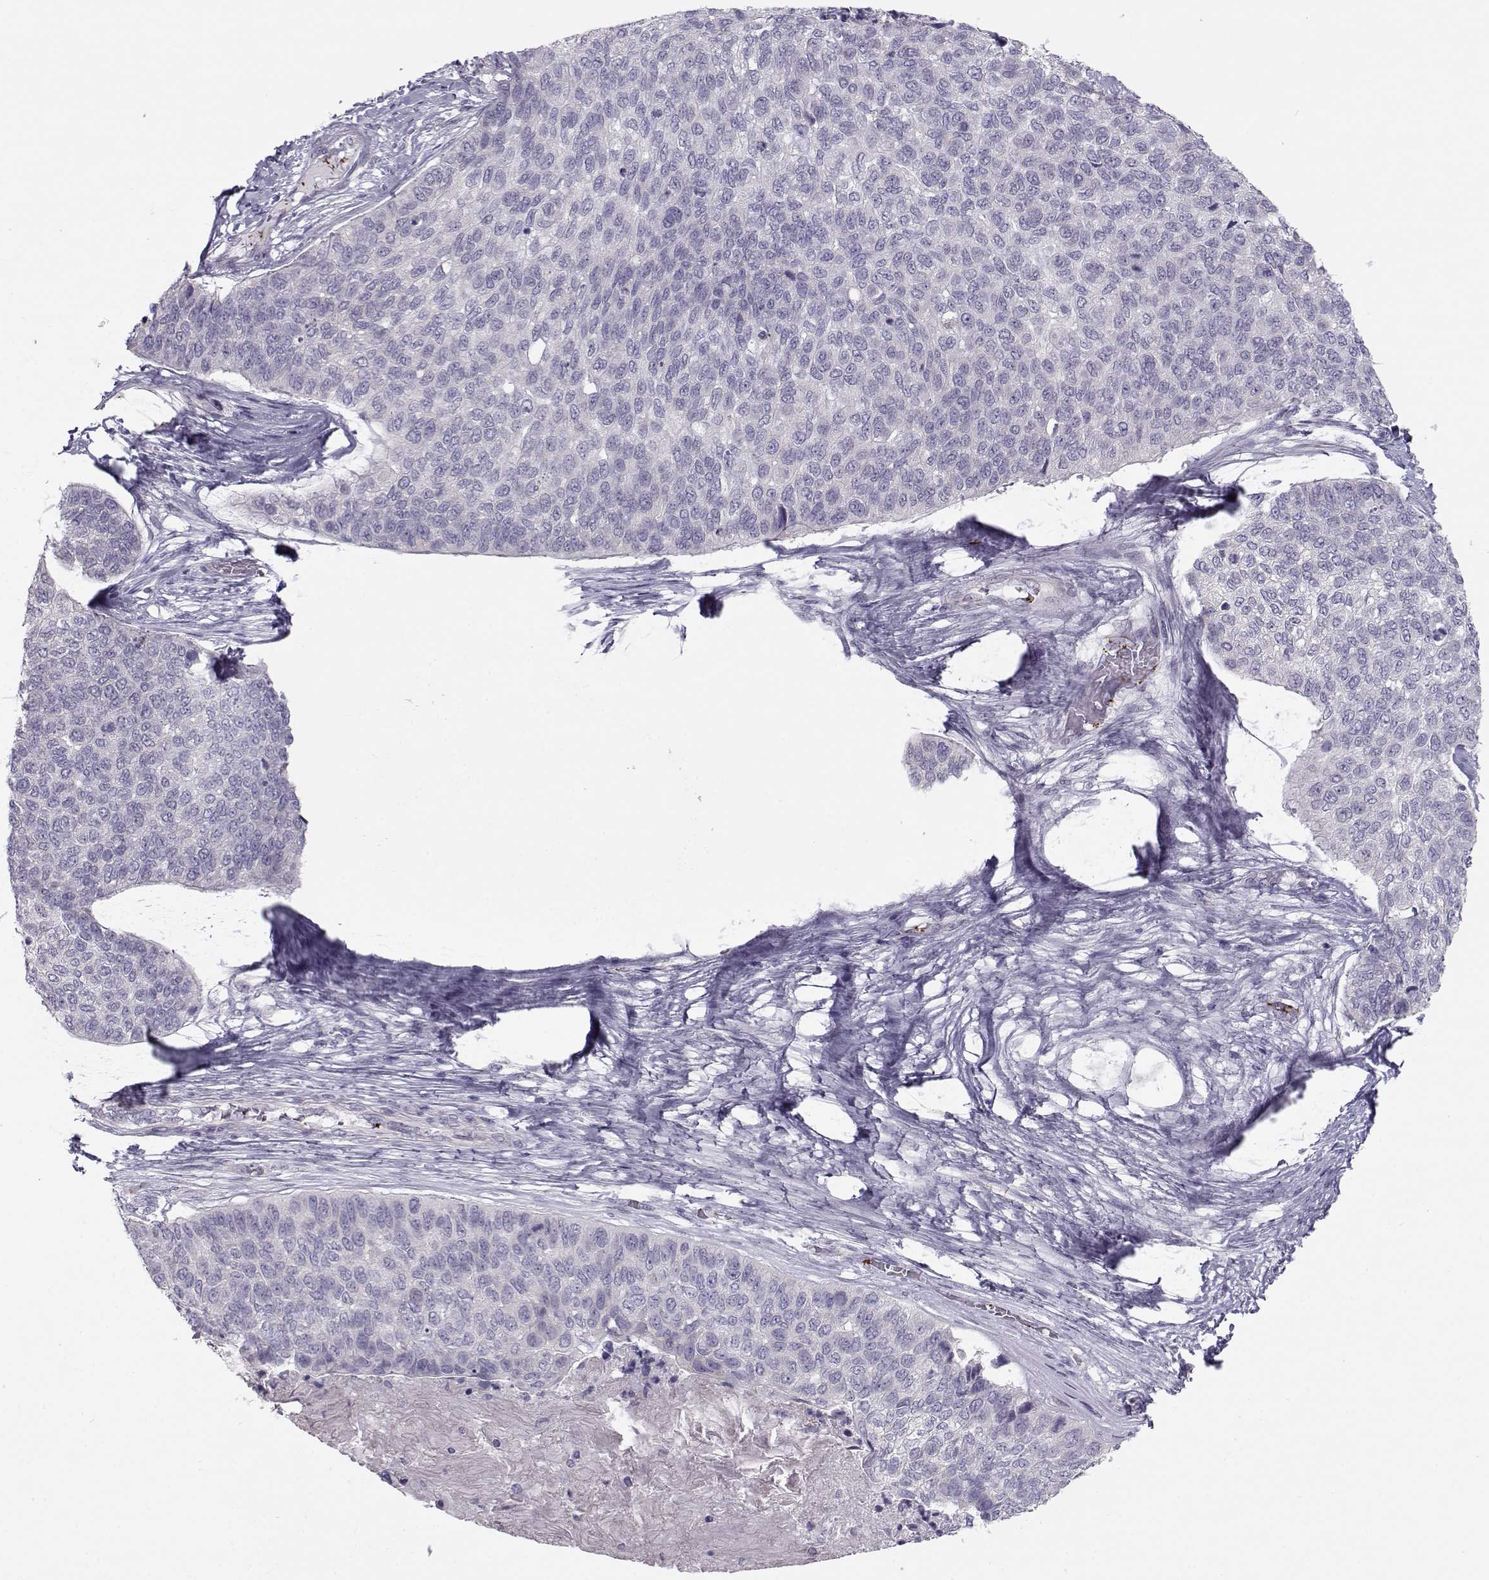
{"staining": {"intensity": "negative", "quantity": "none", "location": "none"}, "tissue": "lung cancer", "cell_type": "Tumor cells", "image_type": "cancer", "snomed": [{"axis": "morphology", "description": "Squamous cell carcinoma, NOS"}, {"axis": "topography", "description": "Lung"}], "caption": "Tumor cells show no significant expression in squamous cell carcinoma (lung).", "gene": "KLF17", "patient": {"sex": "male", "age": 69}}